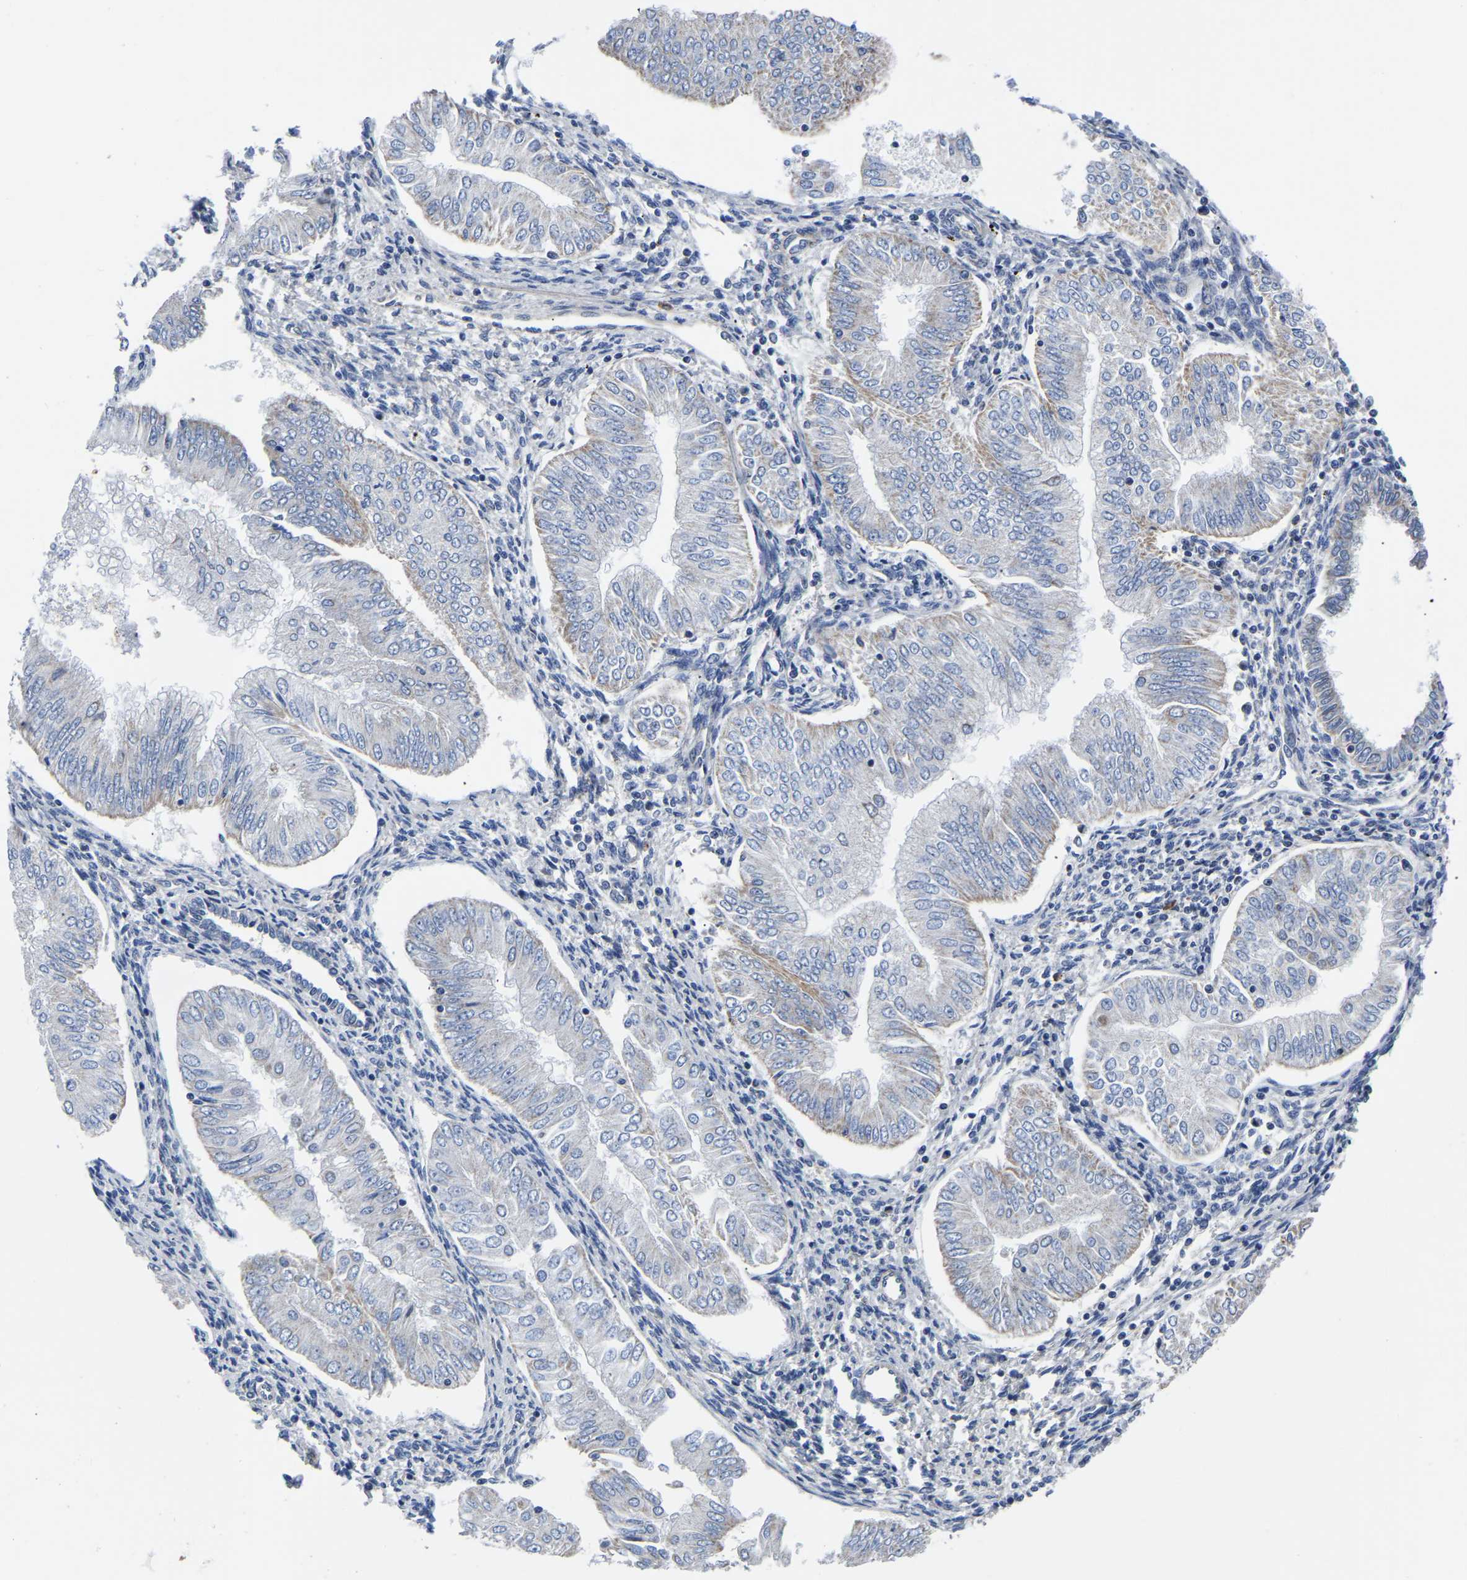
{"staining": {"intensity": "negative", "quantity": "none", "location": "none"}, "tissue": "endometrial cancer", "cell_type": "Tumor cells", "image_type": "cancer", "snomed": [{"axis": "morphology", "description": "Adenocarcinoma, NOS"}, {"axis": "topography", "description": "Endometrium"}], "caption": "Endometrial cancer was stained to show a protein in brown. There is no significant expression in tumor cells. (DAB immunohistochemistry, high magnification).", "gene": "PDLIM7", "patient": {"sex": "female", "age": 53}}